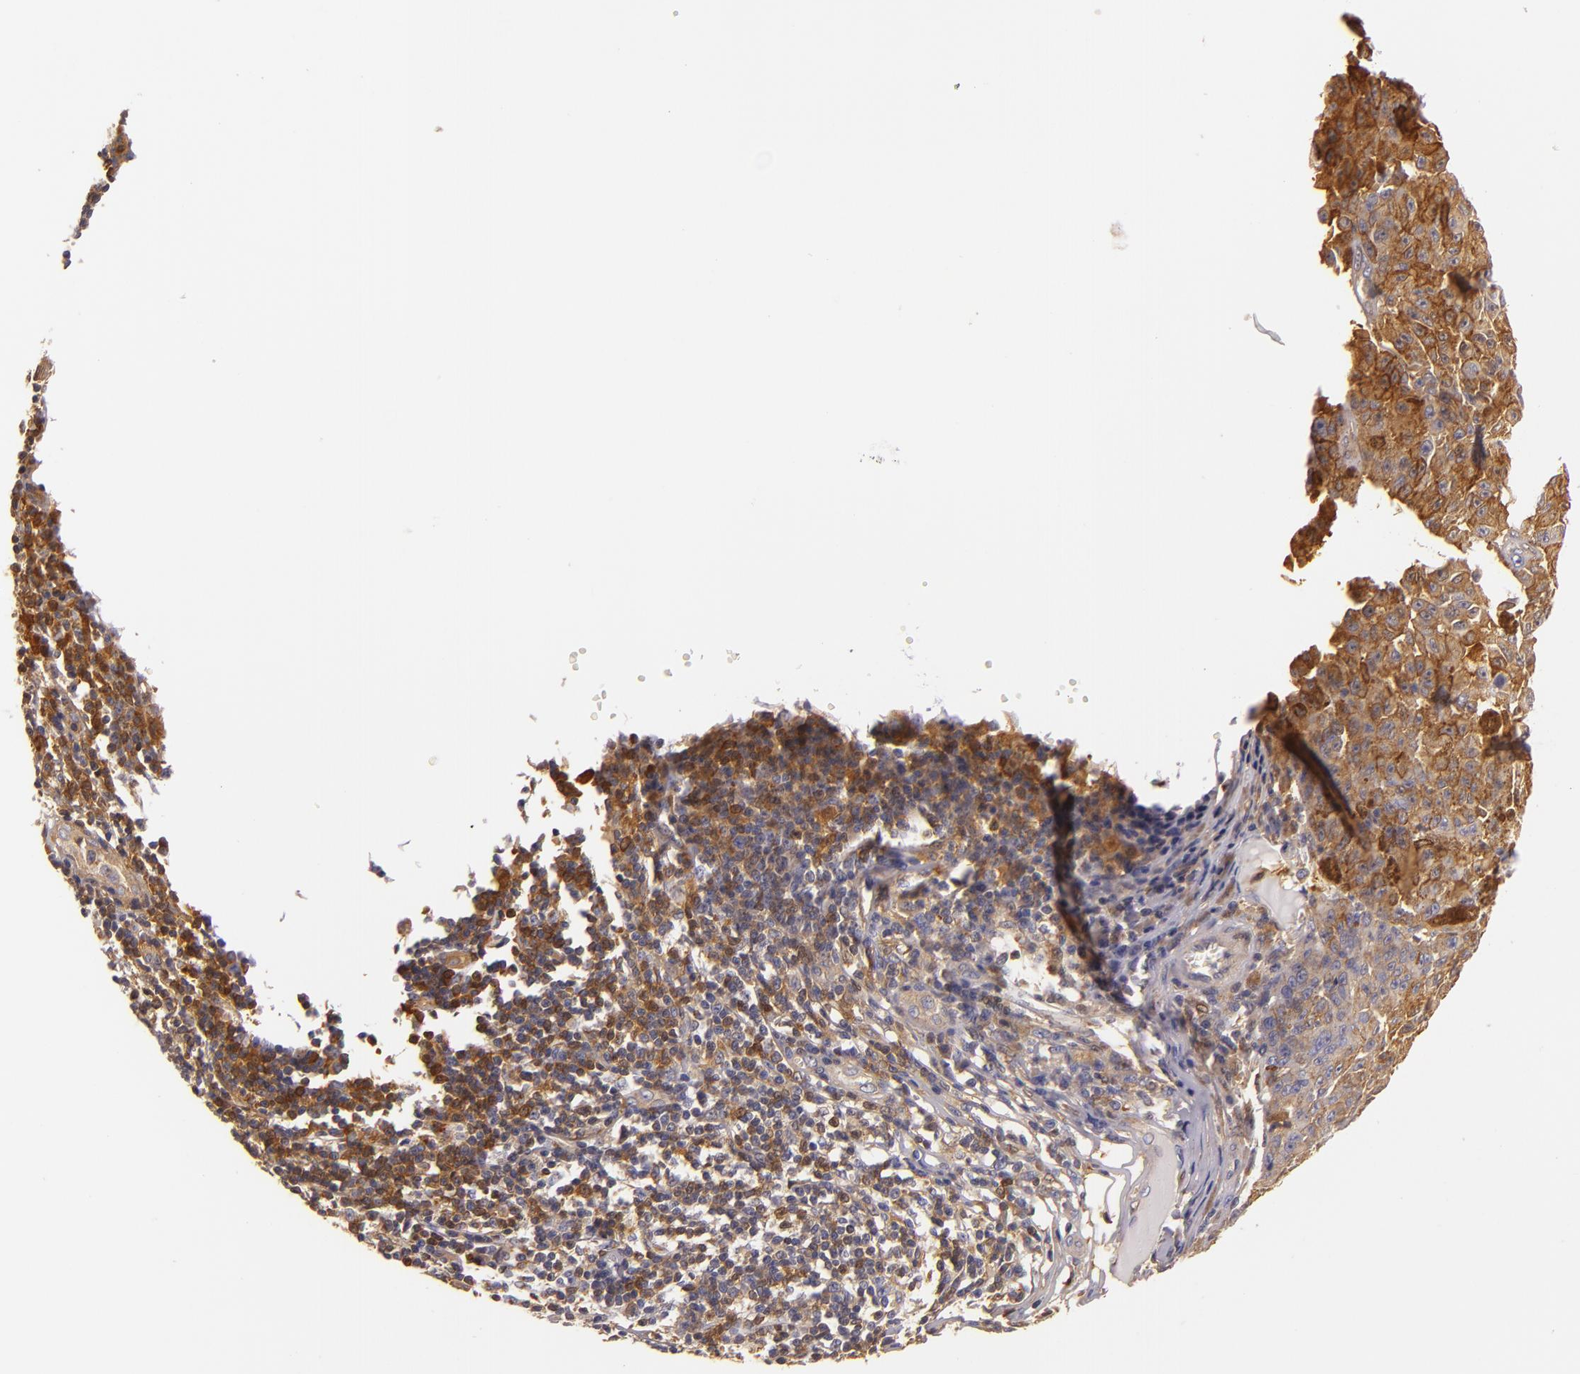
{"staining": {"intensity": "strong", "quantity": ">75%", "location": "cytoplasmic/membranous"}, "tissue": "melanoma", "cell_type": "Tumor cells", "image_type": "cancer", "snomed": [{"axis": "morphology", "description": "Malignant melanoma, NOS"}, {"axis": "topography", "description": "Skin"}], "caption": "Melanoma was stained to show a protein in brown. There is high levels of strong cytoplasmic/membranous expression in about >75% of tumor cells.", "gene": "TOM1", "patient": {"sex": "male", "age": 64}}